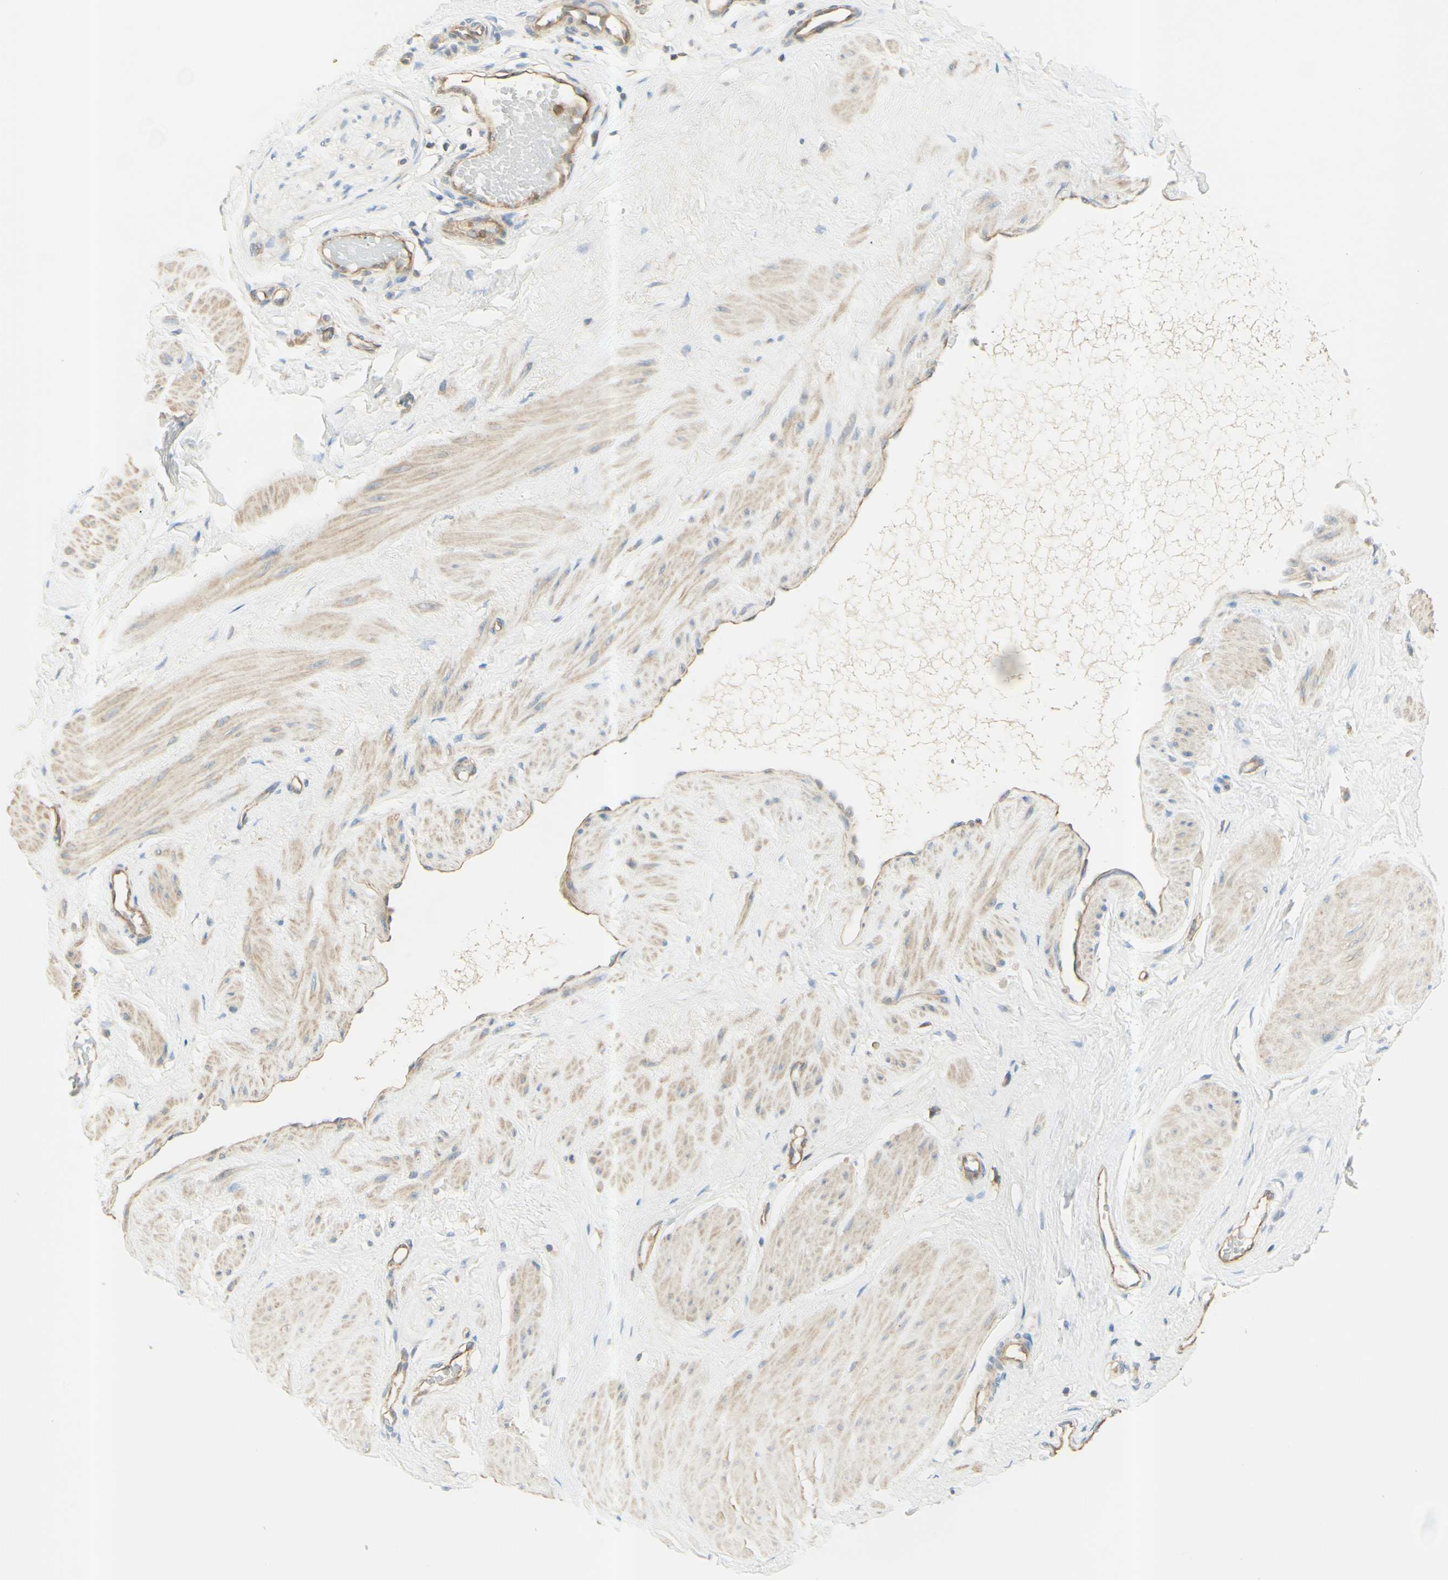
{"staining": {"intensity": "weak", "quantity": ">75%", "location": "cytoplasmic/membranous"}, "tissue": "adipose tissue", "cell_type": "Adipocytes", "image_type": "normal", "snomed": [{"axis": "morphology", "description": "Normal tissue, NOS"}, {"axis": "topography", "description": "Soft tissue"}, {"axis": "topography", "description": "Vascular tissue"}], "caption": "High-magnification brightfield microscopy of benign adipose tissue stained with DAB (3,3'-diaminobenzidine) (brown) and counterstained with hematoxylin (blue). adipocytes exhibit weak cytoplasmic/membranous positivity is identified in approximately>75% of cells.", "gene": "IKBKG", "patient": {"sex": "female", "age": 35}}